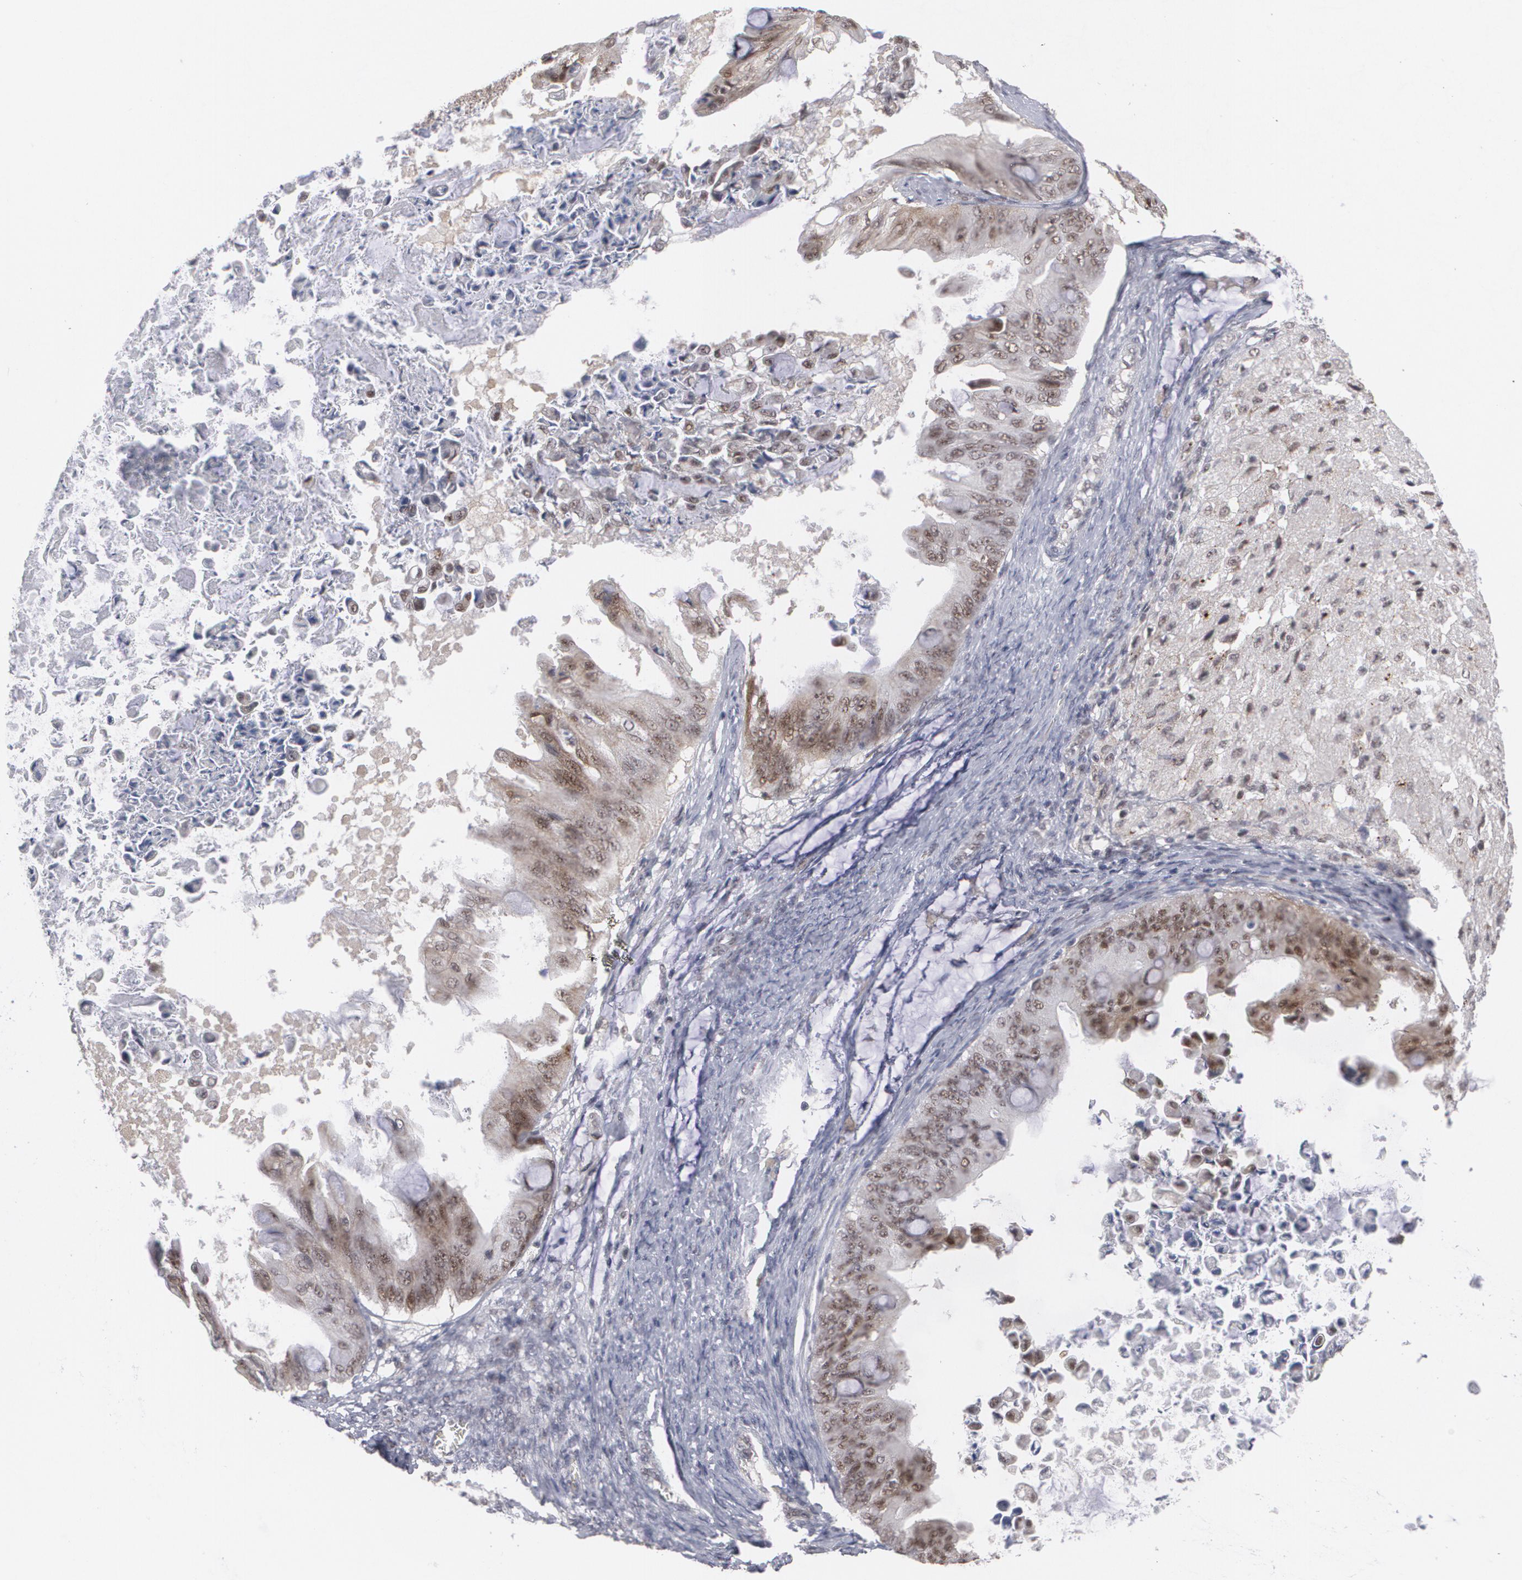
{"staining": {"intensity": "moderate", "quantity": ">75%", "location": "nuclear"}, "tissue": "ovarian cancer", "cell_type": "Tumor cells", "image_type": "cancer", "snomed": [{"axis": "morphology", "description": "Cystadenocarcinoma, mucinous, NOS"}, {"axis": "topography", "description": "Ovary"}], "caption": "Immunohistochemical staining of mucinous cystadenocarcinoma (ovarian) displays medium levels of moderate nuclear protein expression in about >75% of tumor cells.", "gene": "INTS6", "patient": {"sex": "female", "age": 37}}